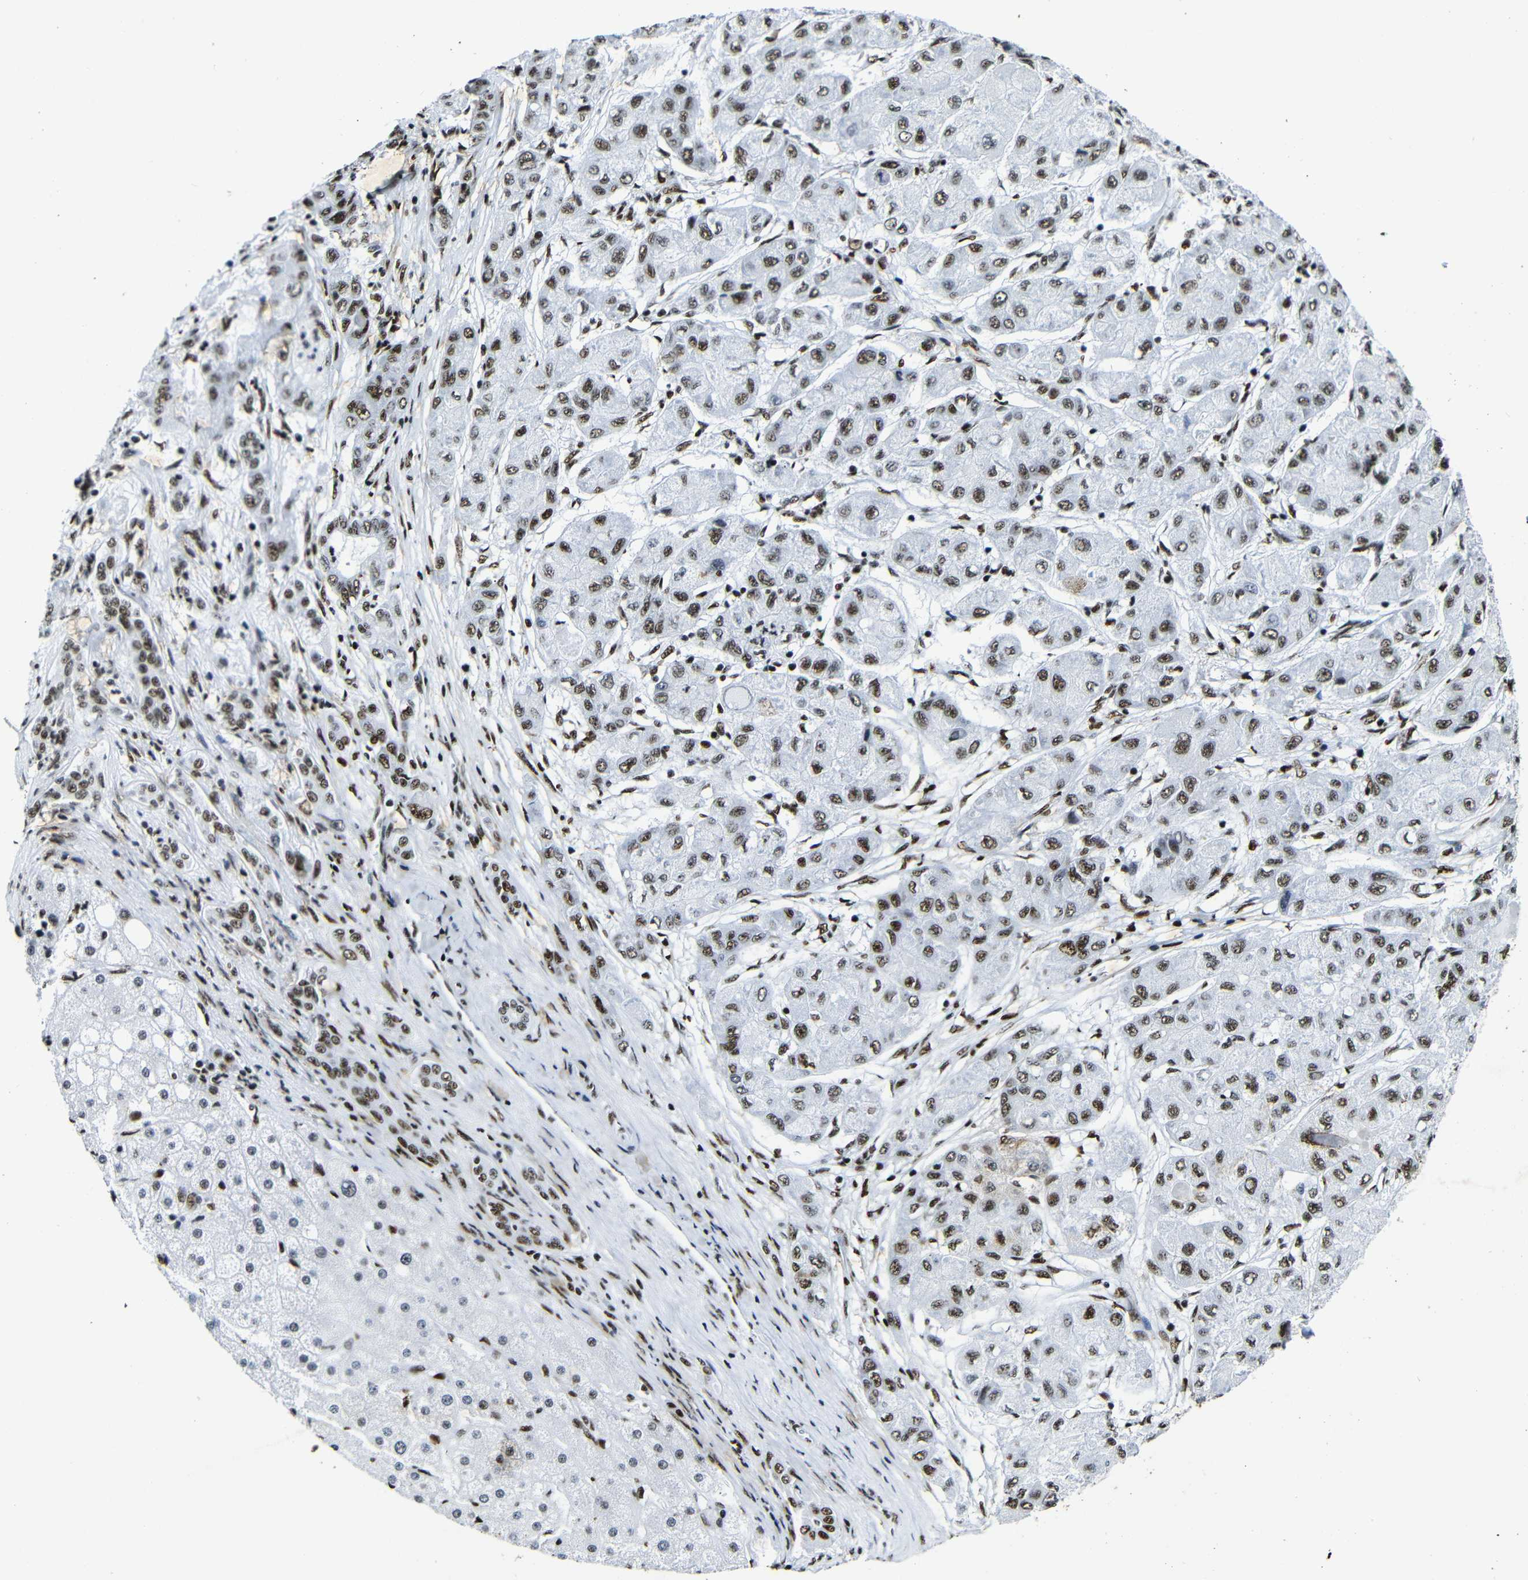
{"staining": {"intensity": "moderate", "quantity": ">75%", "location": "nuclear"}, "tissue": "liver cancer", "cell_type": "Tumor cells", "image_type": "cancer", "snomed": [{"axis": "morphology", "description": "Carcinoma, Hepatocellular, NOS"}, {"axis": "topography", "description": "Liver"}], "caption": "Moderate nuclear protein staining is identified in about >75% of tumor cells in liver cancer (hepatocellular carcinoma). The protein is shown in brown color, while the nuclei are stained blue.", "gene": "SRSF1", "patient": {"sex": "male", "age": 80}}